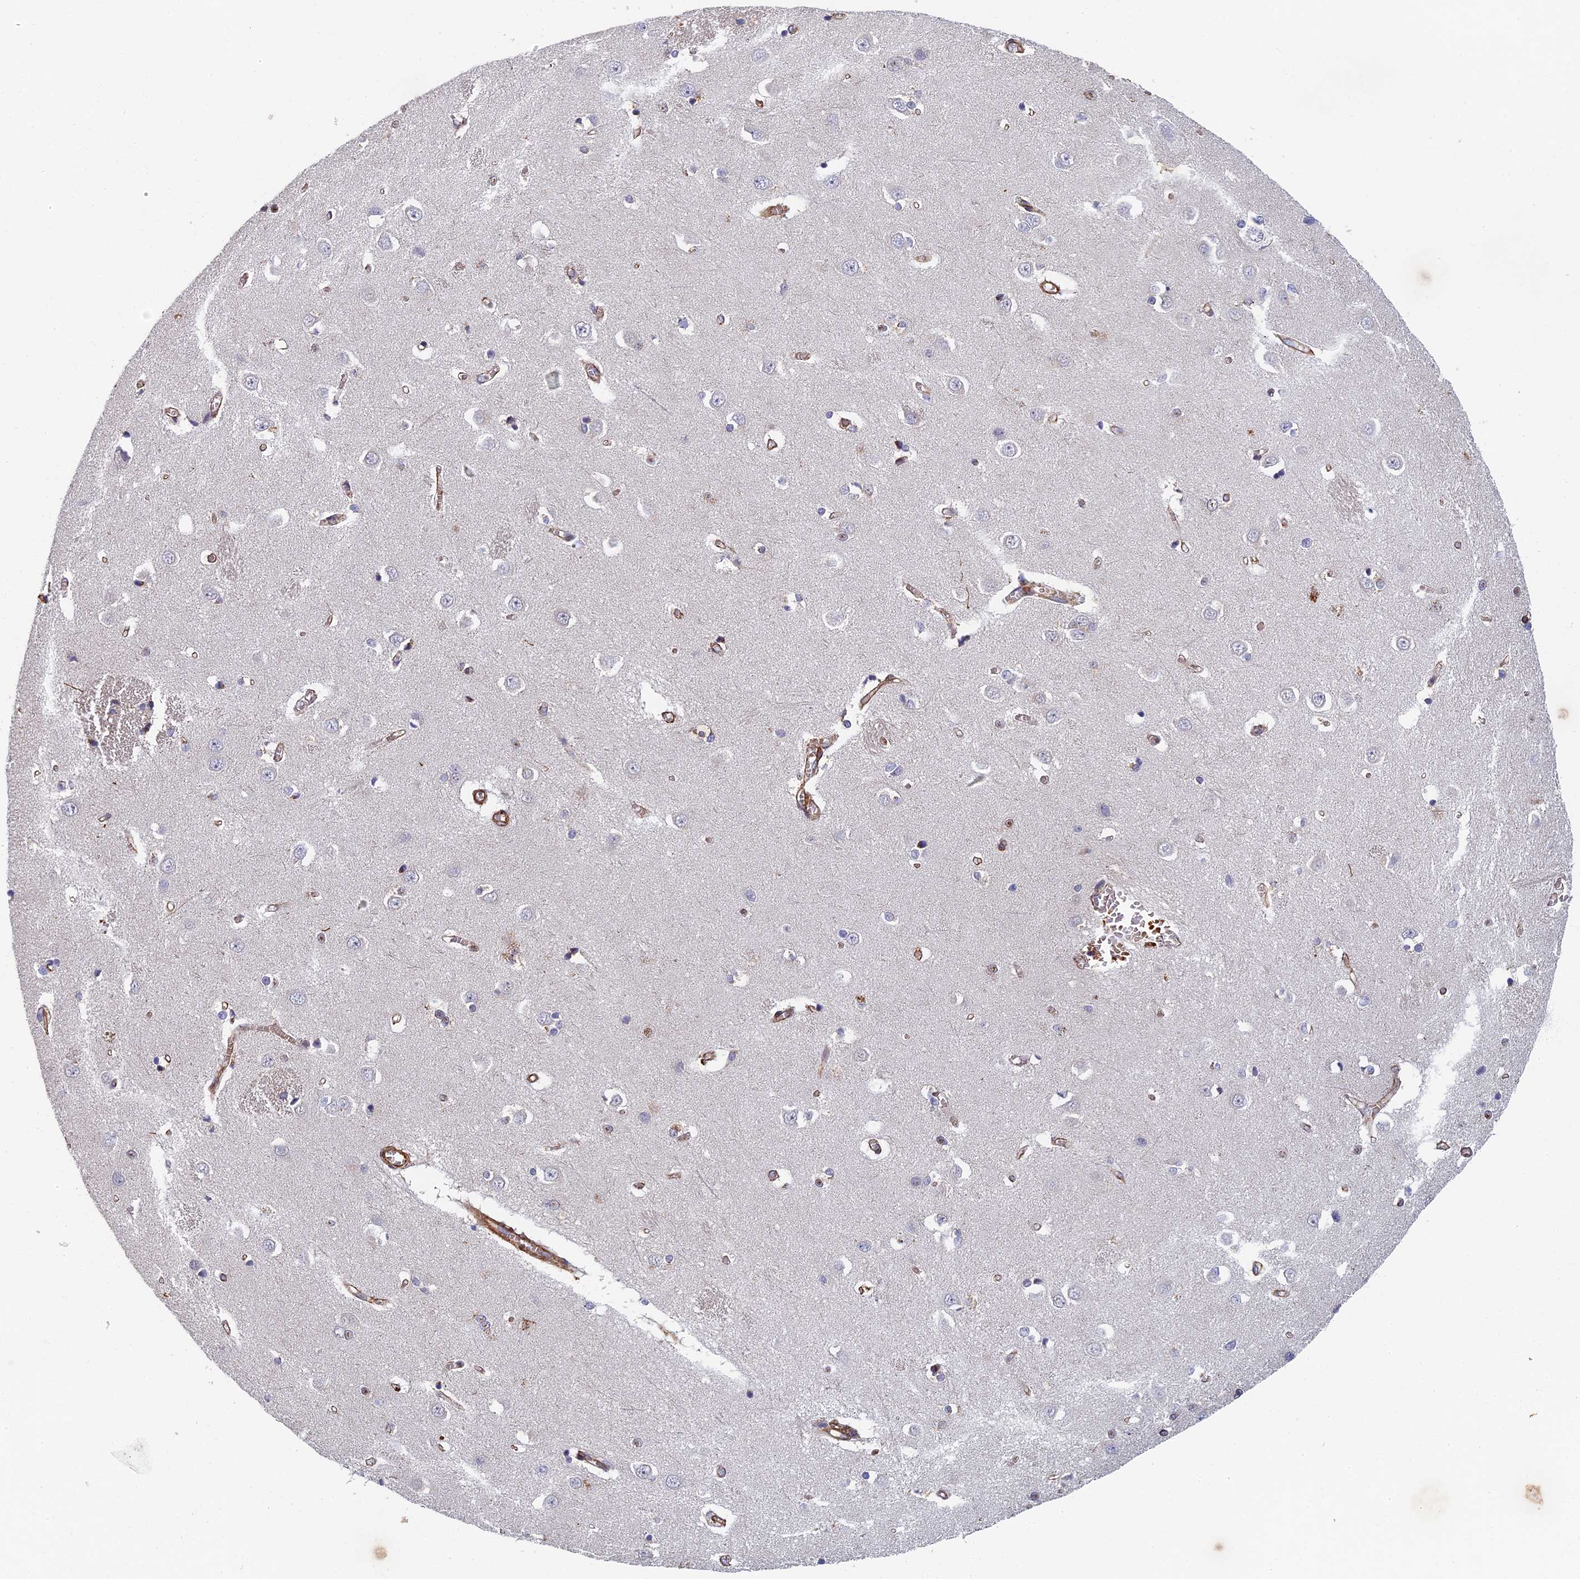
{"staining": {"intensity": "strong", "quantity": "<25%", "location": "cytoplasmic/membranous"}, "tissue": "caudate", "cell_type": "Glial cells", "image_type": "normal", "snomed": [{"axis": "morphology", "description": "Normal tissue, NOS"}, {"axis": "topography", "description": "Lateral ventricle wall"}], "caption": "IHC image of normal caudate stained for a protein (brown), which displays medium levels of strong cytoplasmic/membranous staining in about <25% of glial cells.", "gene": "ABCB10", "patient": {"sex": "male", "age": 37}}